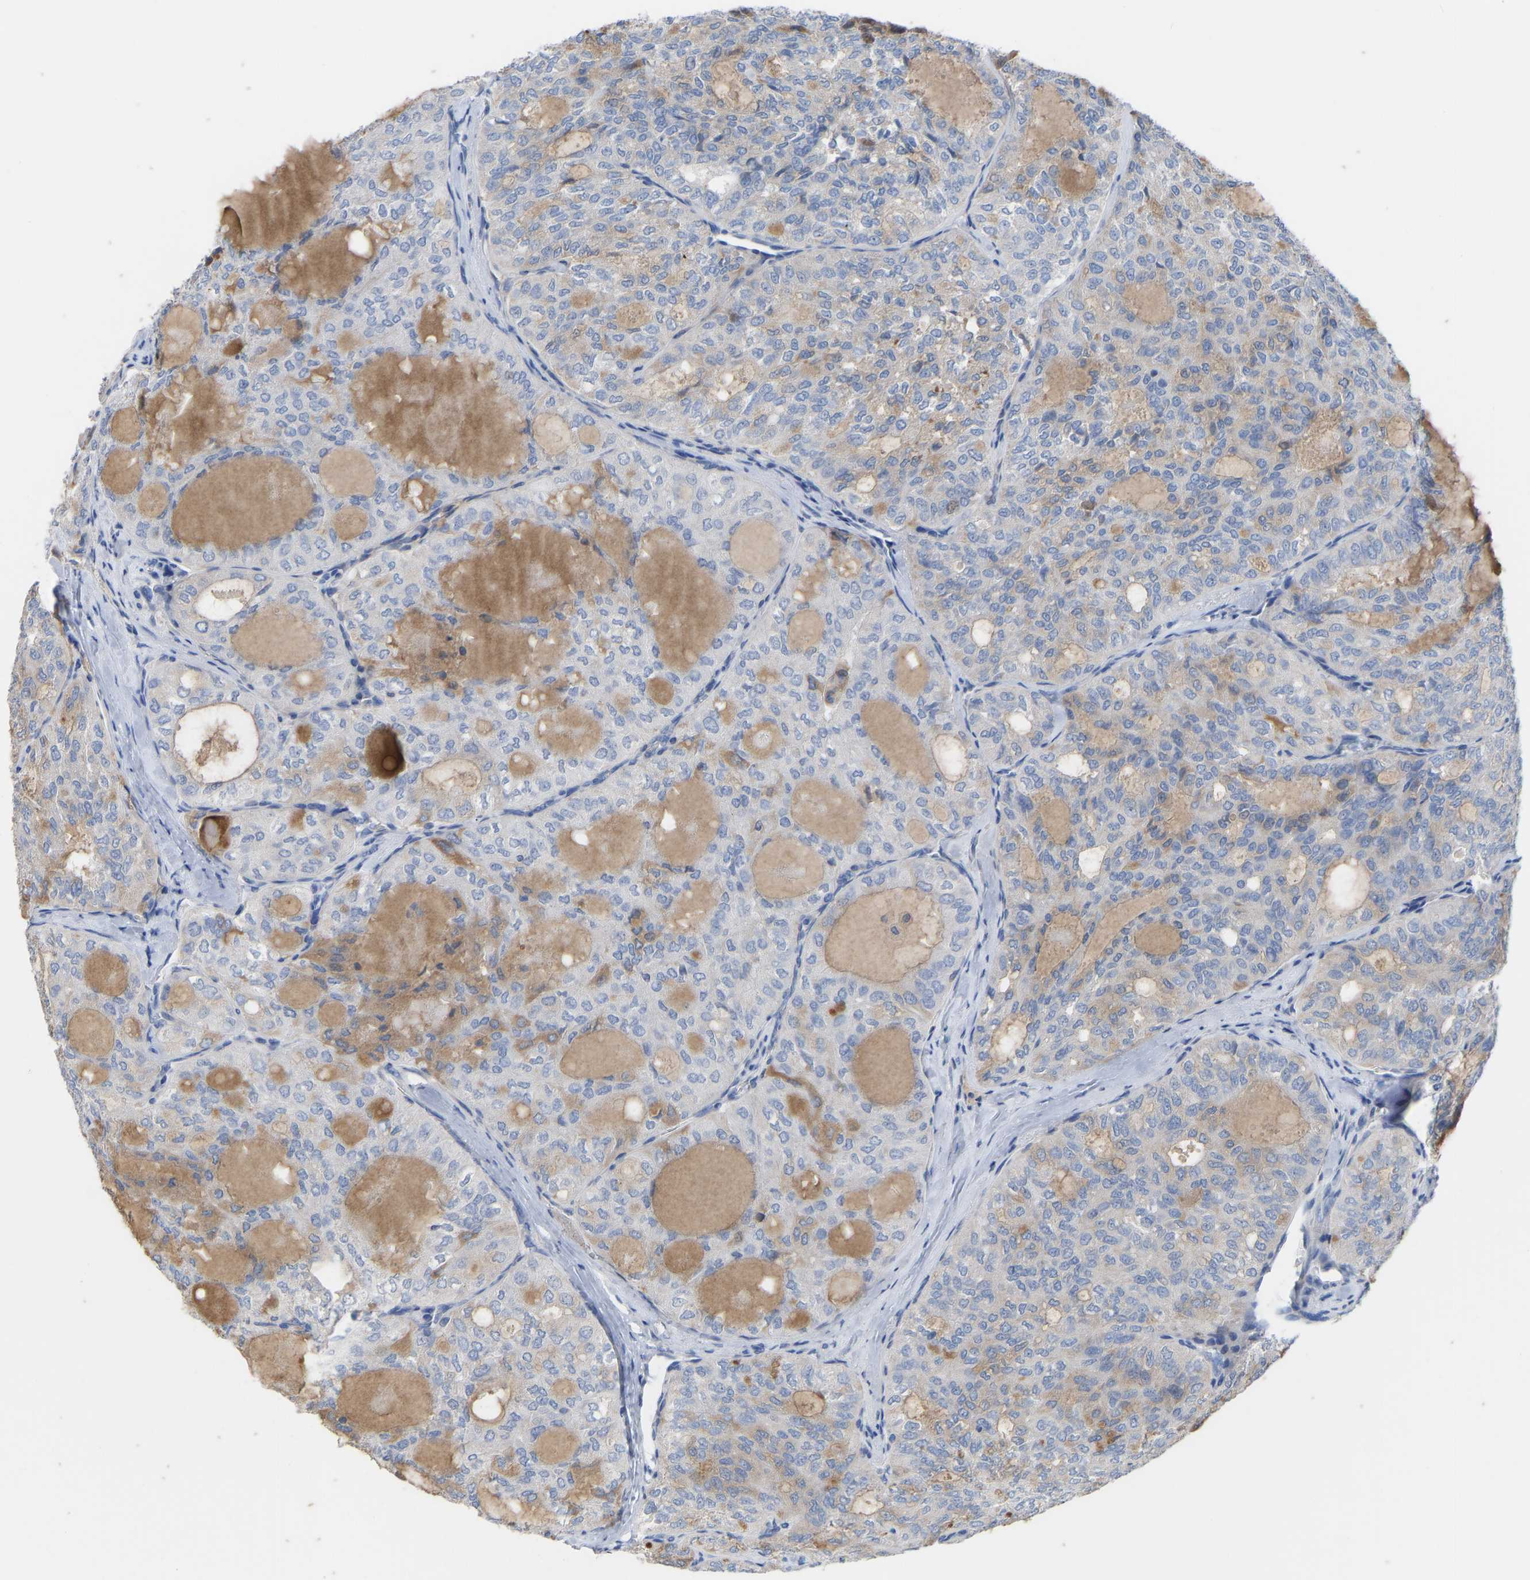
{"staining": {"intensity": "negative", "quantity": "none", "location": "none"}, "tissue": "thyroid cancer", "cell_type": "Tumor cells", "image_type": "cancer", "snomed": [{"axis": "morphology", "description": "Follicular adenoma carcinoma, NOS"}, {"axis": "topography", "description": "Thyroid gland"}], "caption": "An immunohistochemistry (IHC) histopathology image of thyroid follicular adenoma carcinoma is shown. There is no staining in tumor cells of thyroid follicular adenoma carcinoma.", "gene": "OLIG2", "patient": {"sex": "male", "age": 75}}